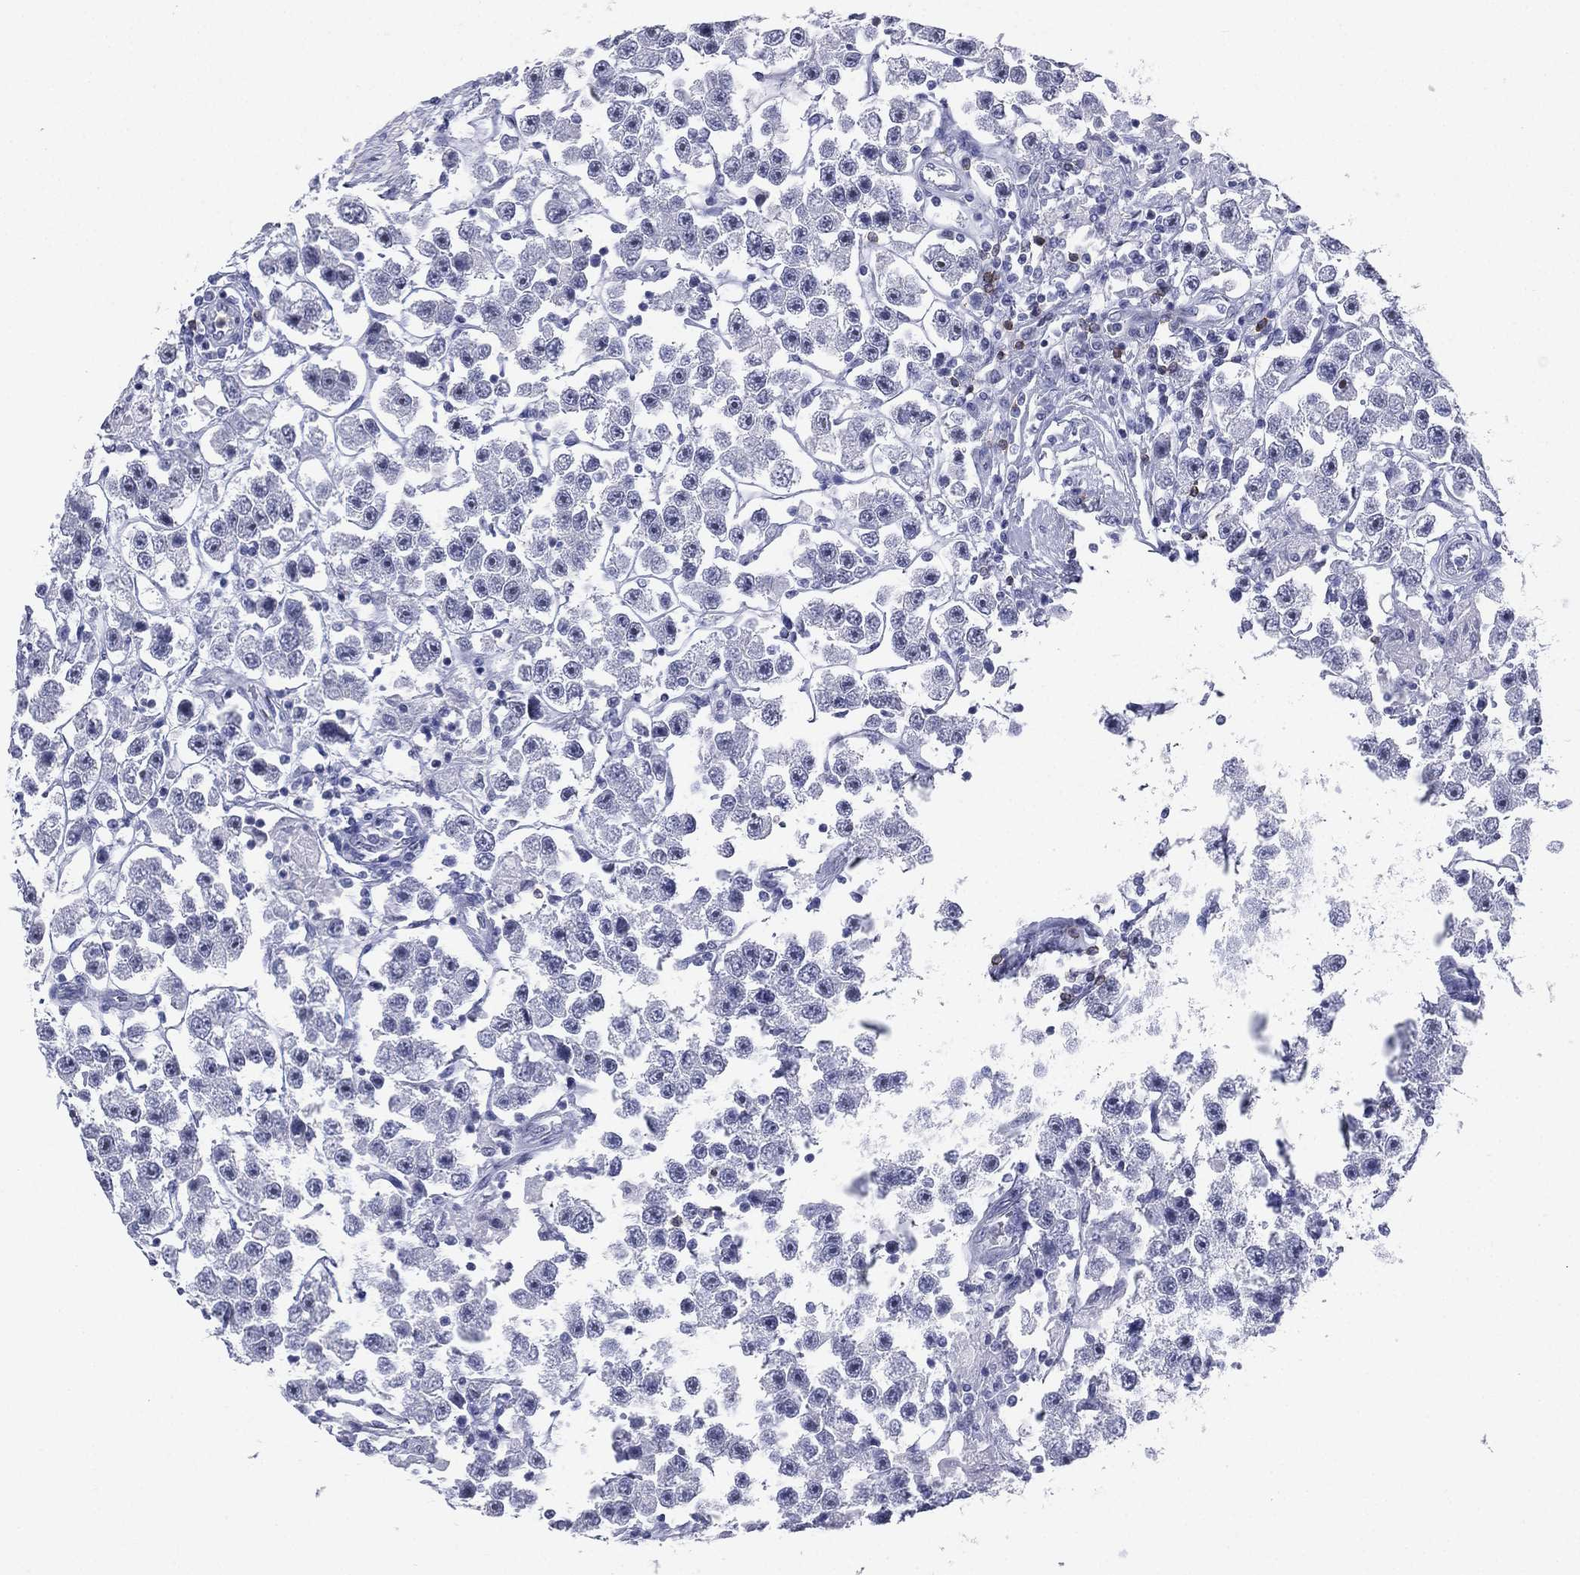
{"staining": {"intensity": "negative", "quantity": "none", "location": "none"}, "tissue": "testis cancer", "cell_type": "Tumor cells", "image_type": "cancer", "snomed": [{"axis": "morphology", "description": "Seminoma, NOS"}, {"axis": "topography", "description": "Testis"}], "caption": "Immunohistochemistry image of seminoma (testis) stained for a protein (brown), which shows no positivity in tumor cells.", "gene": "CD22", "patient": {"sex": "male", "age": 45}}